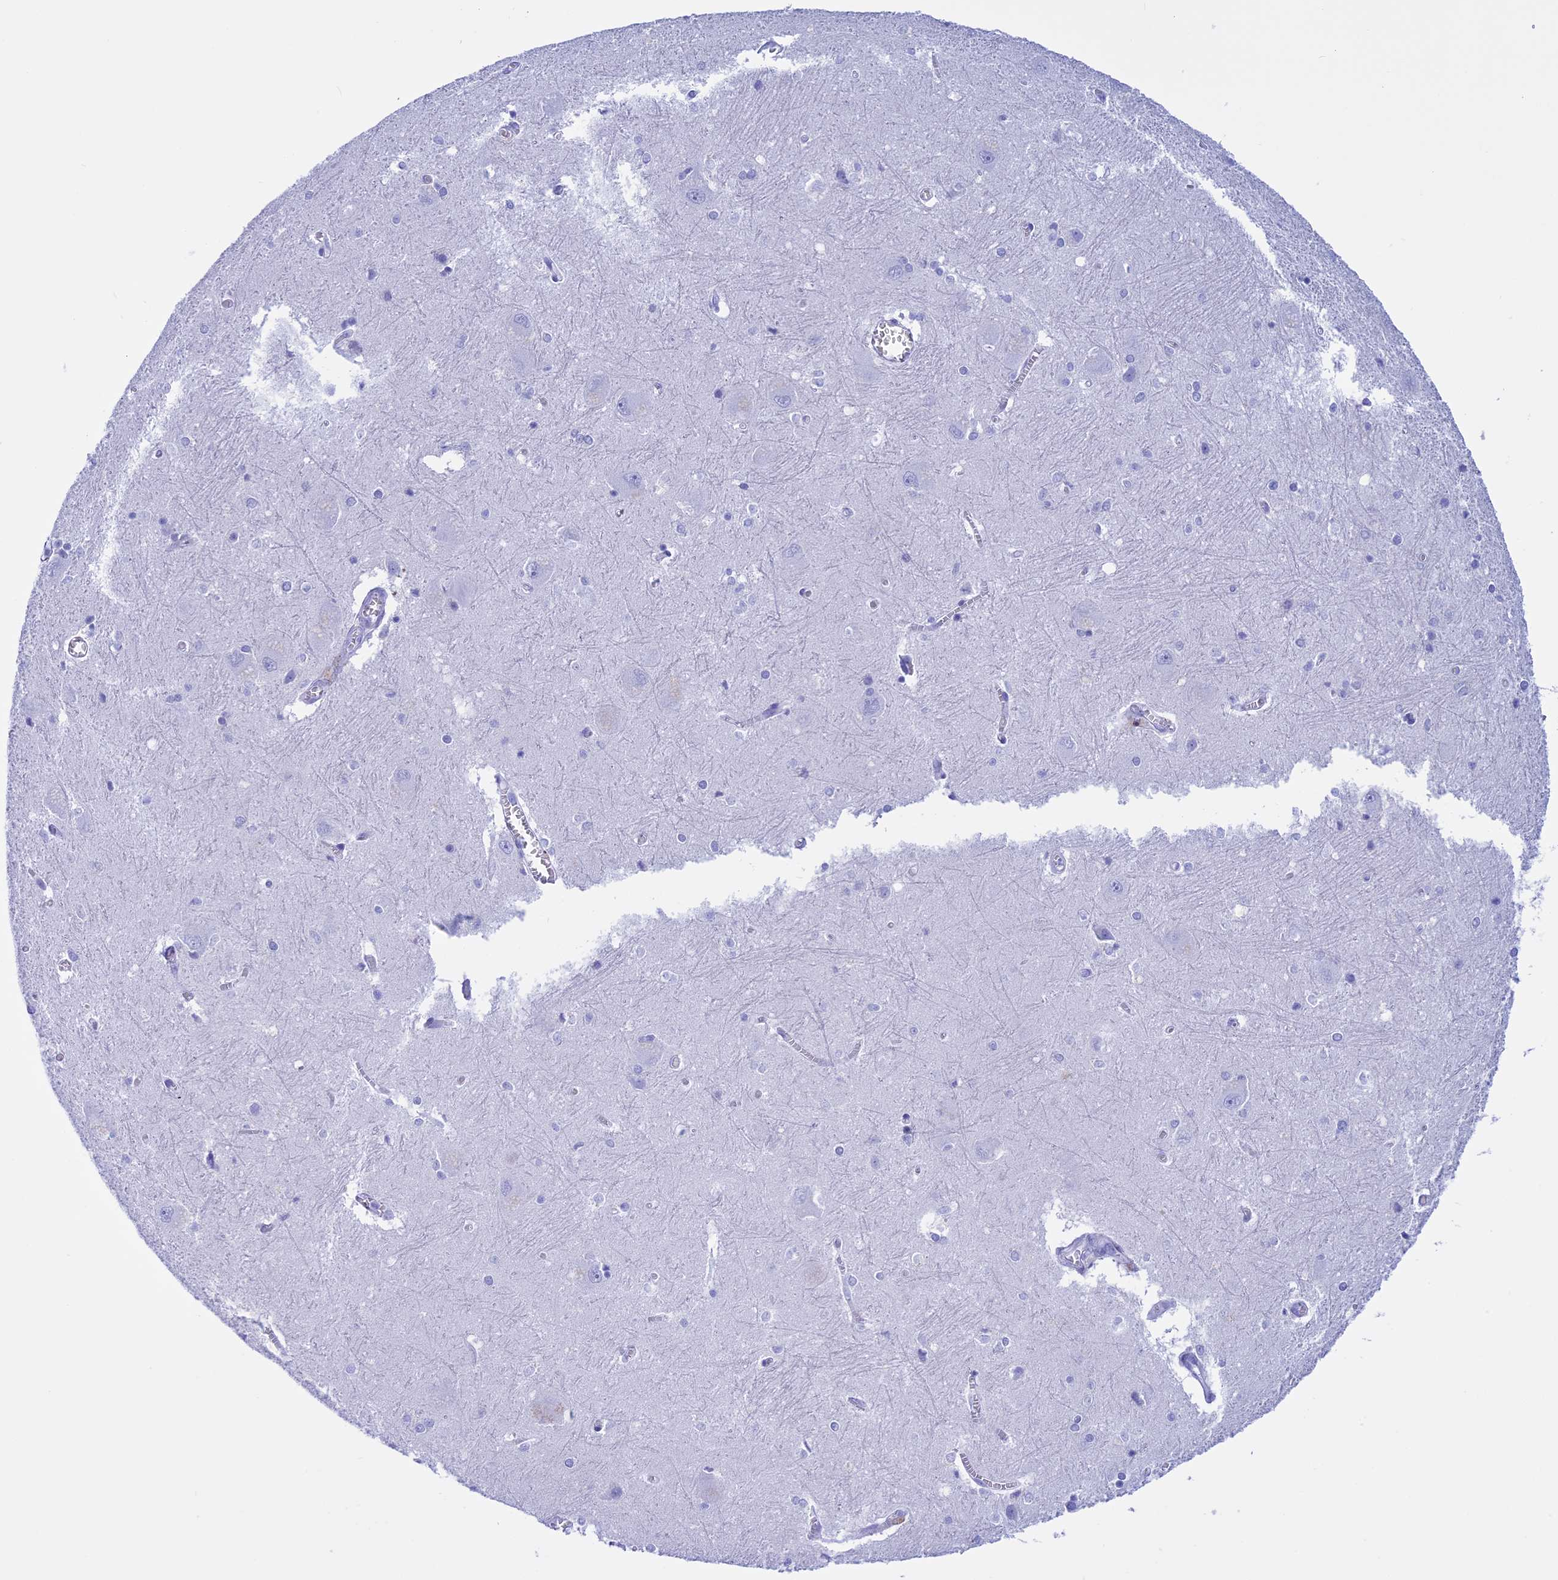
{"staining": {"intensity": "negative", "quantity": "none", "location": "none"}, "tissue": "caudate", "cell_type": "Glial cells", "image_type": "normal", "snomed": [{"axis": "morphology", "description": "Normal tissue, NOS"}, {"axis": "topography", "description": "Lateral ventricle wall"}], "caption": "High magnification brightfield microscopy of benign caudate stained with DAB (brown) and counterstained with hematoxylin (blue): glial cells show no significant expression.", "gene": "BRI3", "patient": {"sex": "male", "age": 37}}